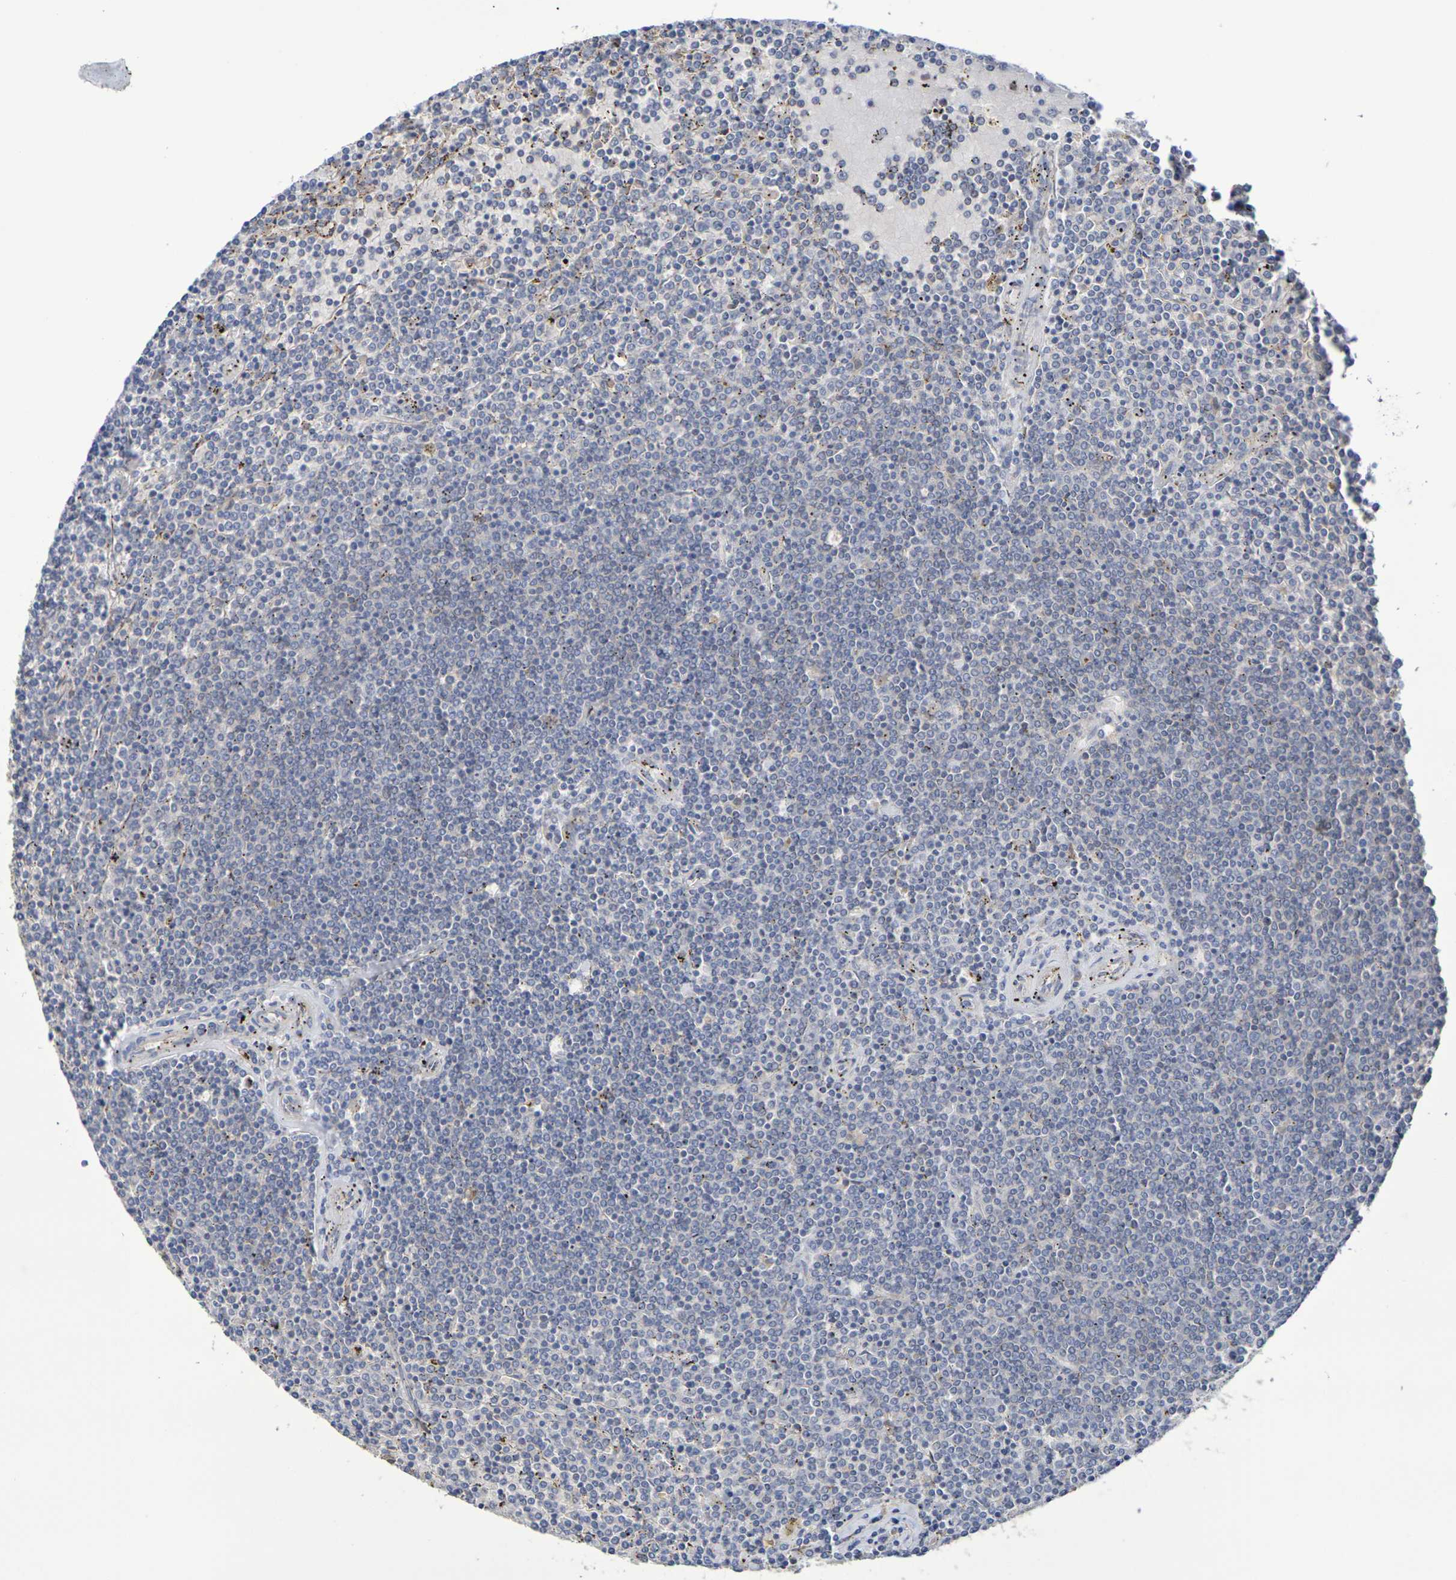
{"staining": {"intensity": "negative", "quantity": "none", "location": "none"}, "tissue": "lymphoma", "cell_type": "Tumor cells", "image_type": "cancer", "snomed": [{"axis": "morphology", "description": "Malignant lymphoma, non-Hodgkin's type, Low grade"}, {"axis": "topography", "description": "Spleen"}], "caption": "DAB immunohistochemical staining of human malignant lymphoma, non-Hodgkin's type (low-grade) demonstrates no significant staining in tumor cells.", "gene": "SDC4", "patient": {"sex": "female", "age": 77}}